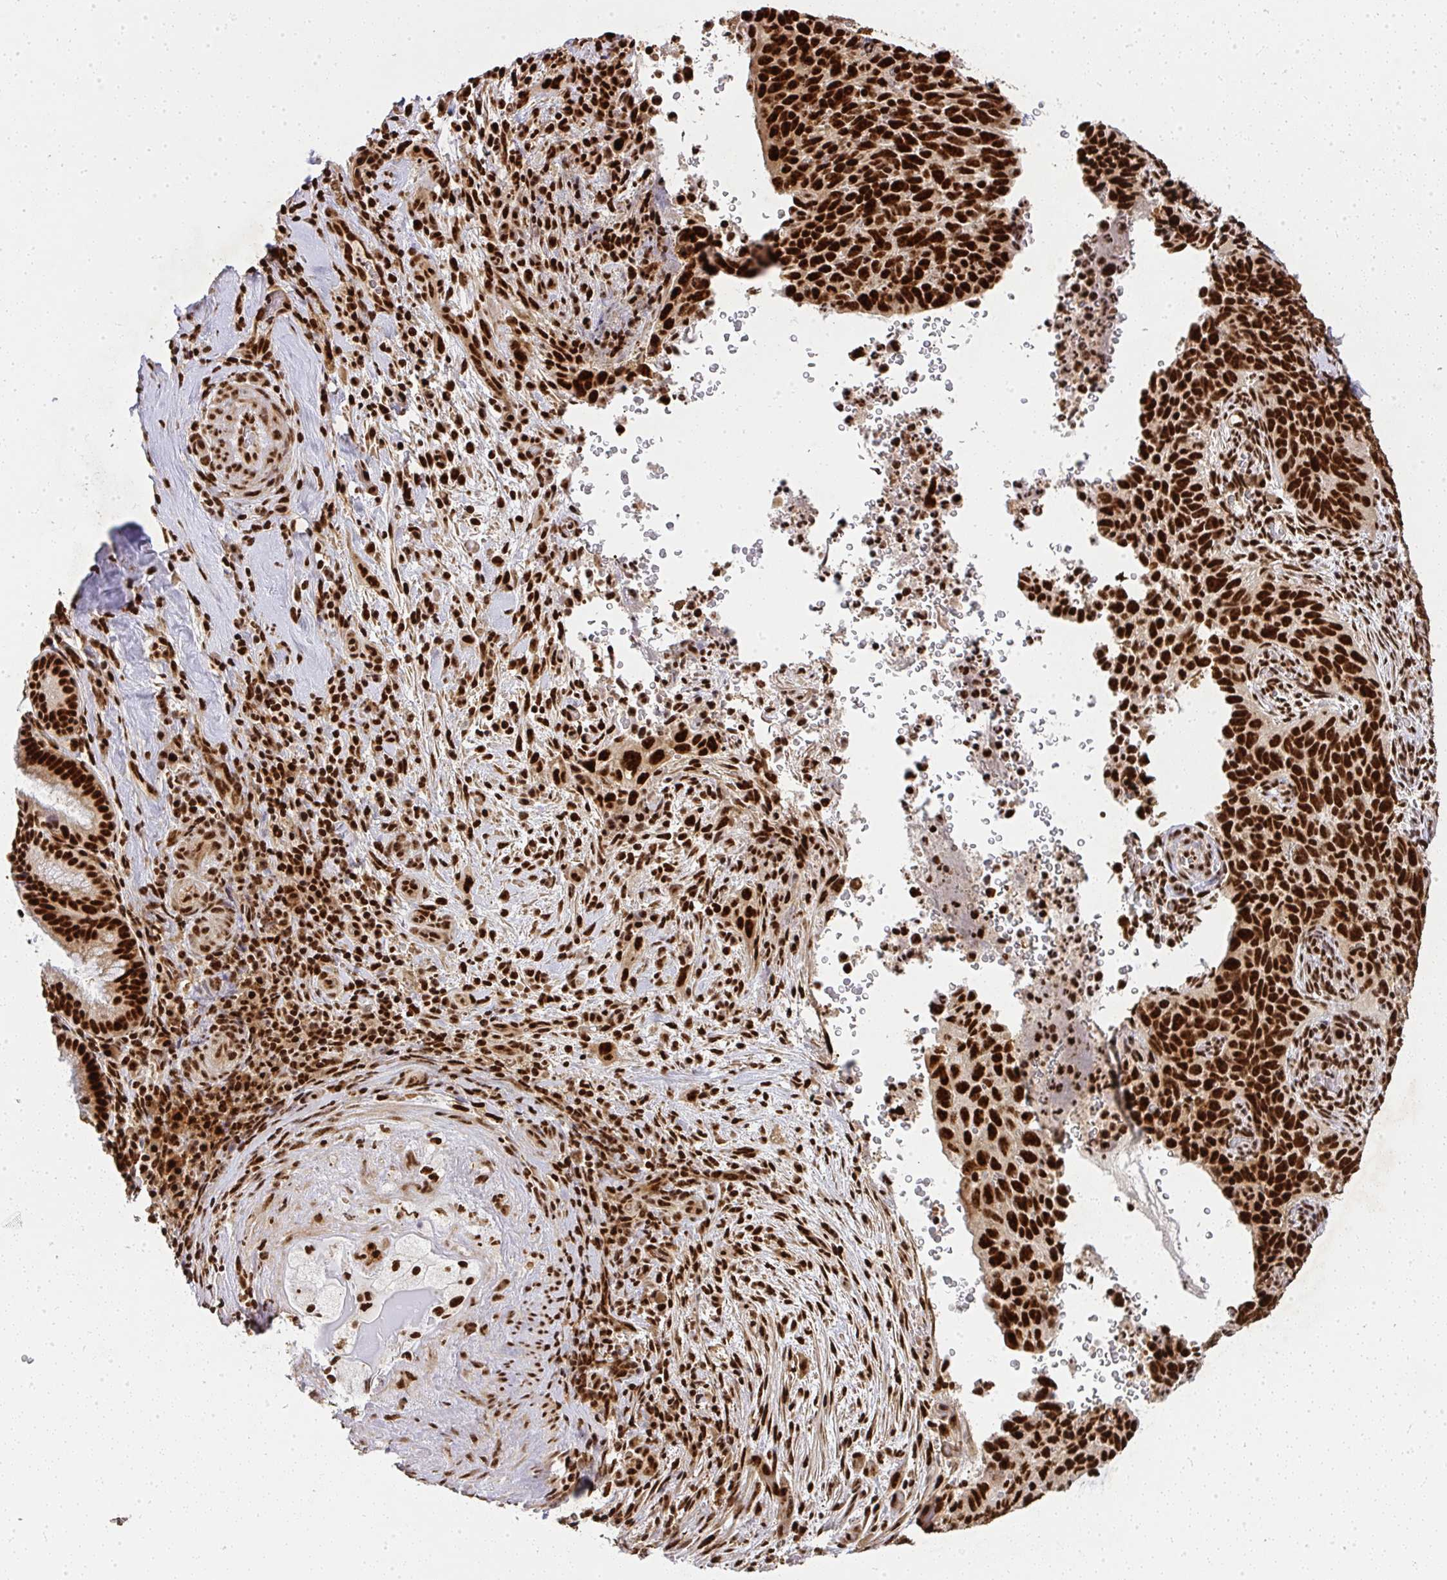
{"staining": {"intensity": "strong", "quantity": ">75%", "location": "nuclear"}, "tissue": "cervical cancer", "cell_type": "Tumor cells", "image_type": "cancer", "snomed": [{"axis": "morphology", "description": "Squamous cell carcinoma, NOS"}, {"axis": "topography", "description": "Cervix"}], "caption": "Cervical cancer (squamous cell carcinoma) tissue displays strong nuclear expression in about >75% of tumor cells, visualized by immunohistochemistry.", "gene": "U2AF1", "patient": {"sex": "female", "age": 51}}